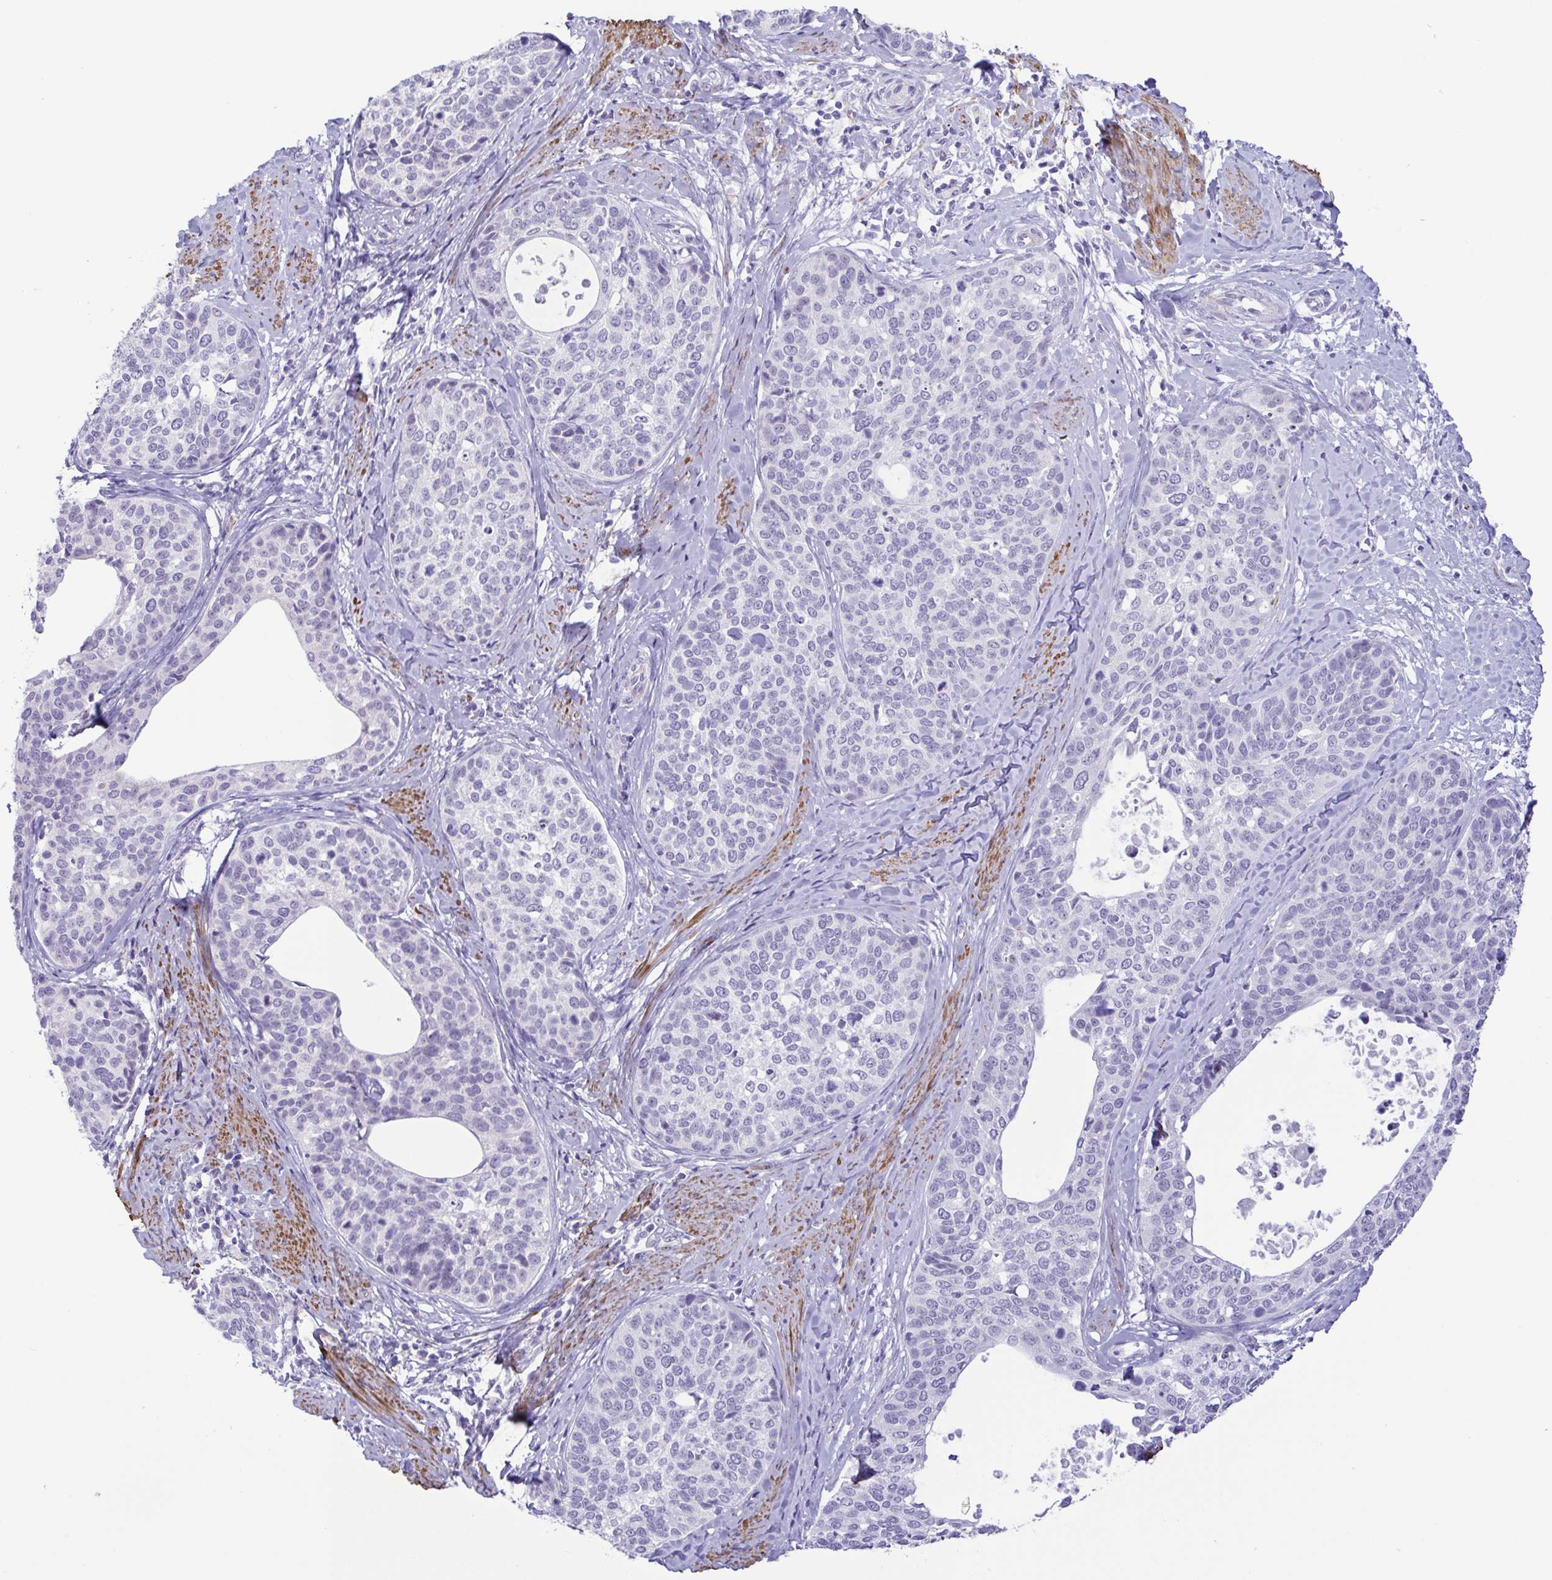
{"staining": {"intensity": "negative", "quantity": "none", "location": "none"}, "tissue": "cervical cancer", "cell_type": "Tumor cells", "image_type": "cancer", "snomed": [{"axis": "morphology", "description": "Squamous cell carcinoma, NOS"}, {"axis": "topography", "description": "Cervix"}], "caption": "A histopathology image of squamous cell carcinoma (cervical) stained for a protein exhibits no brown staining in tumor cells.", "gene": "MYL7", "patient": {"sex": "female", "age": 69}}